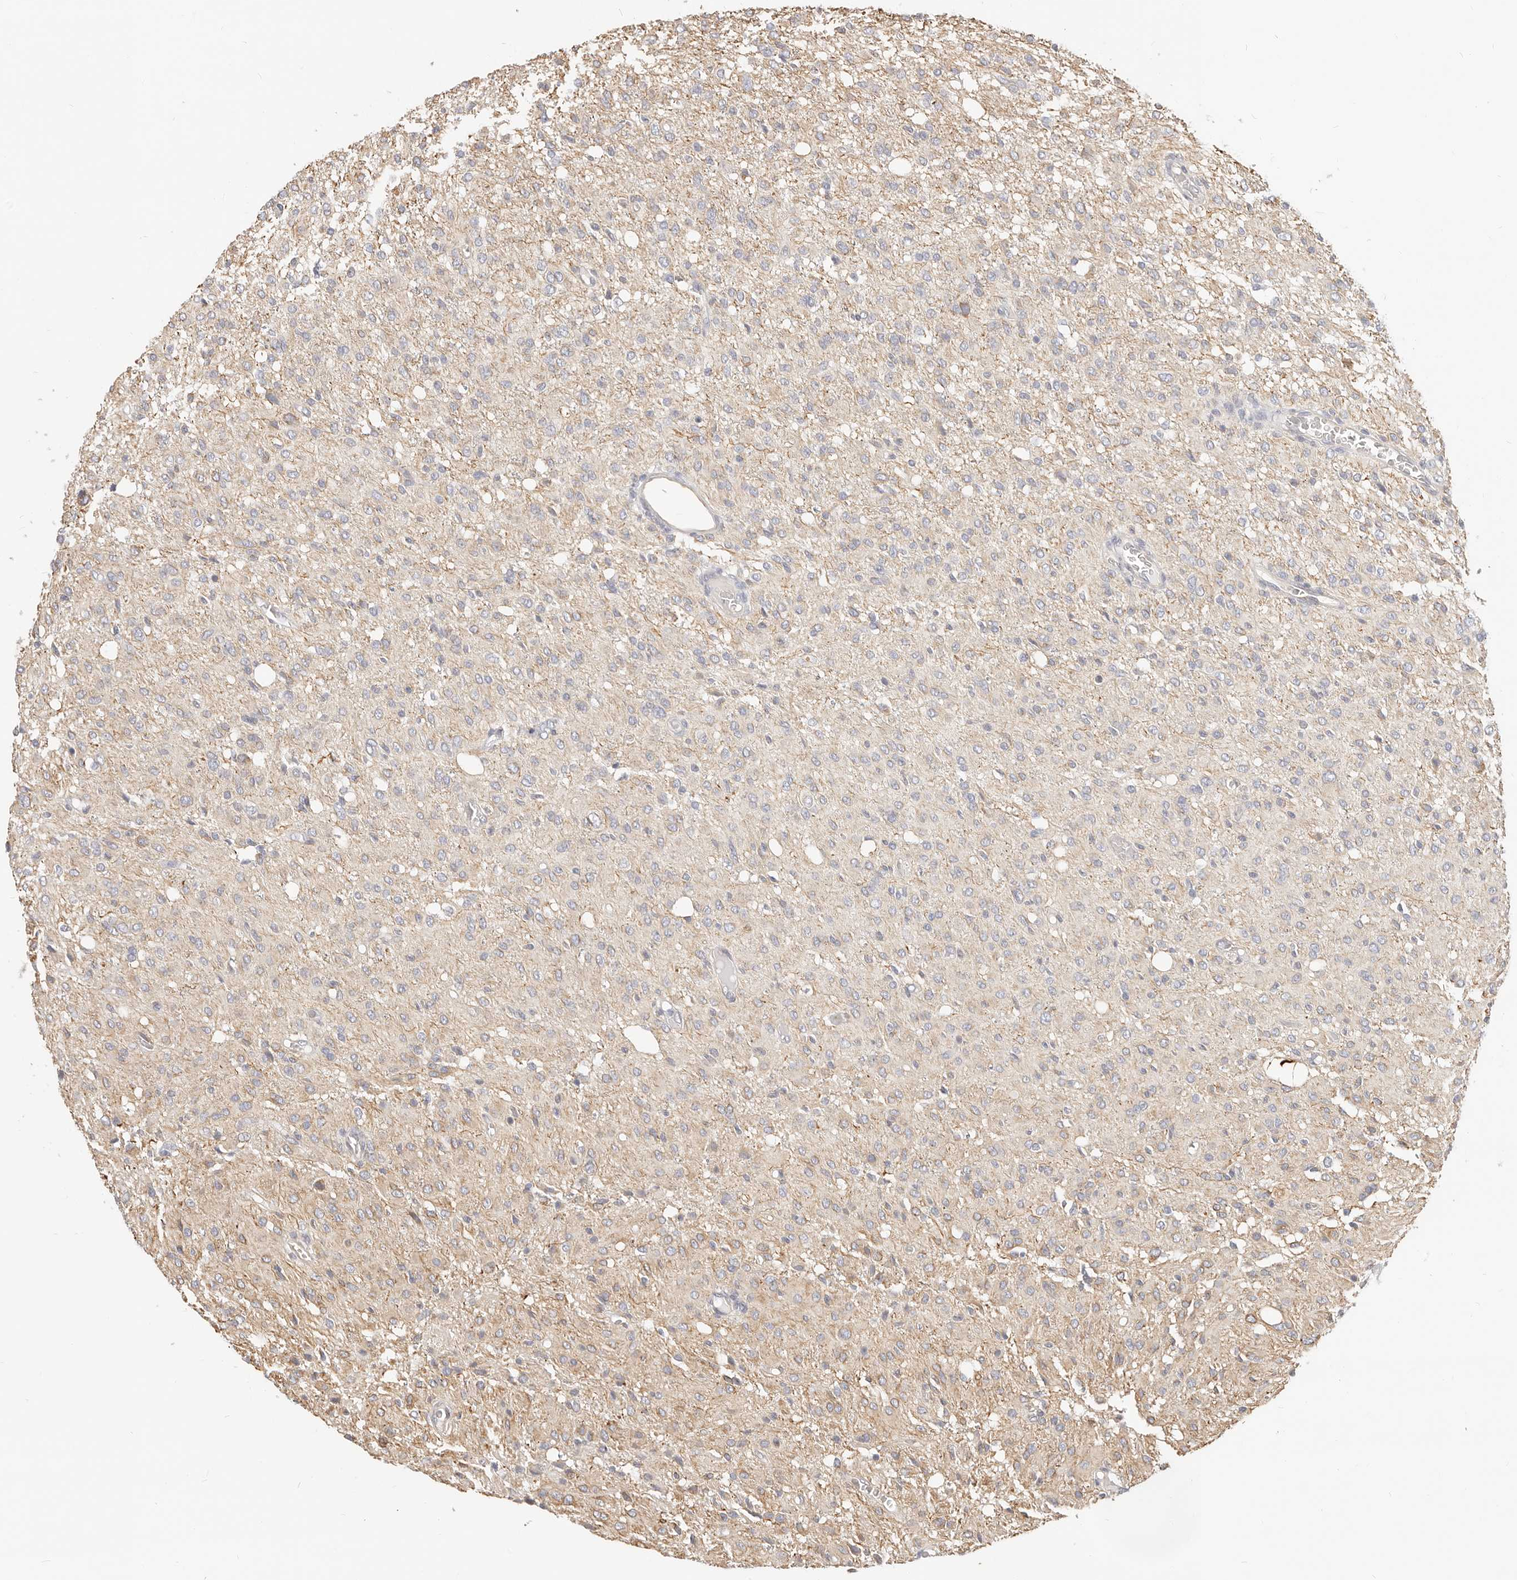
{"staining": {"intensity": "weak", "quantity": "<25%", "location": "cytoplasmic/membranous"}, "tissue": "glioma", "cell_type": "Tumor cells", "image_type": "cancer", "snomed": [{"axis": "morphology", "description": "Glioma, malignant, High grade"}, {"axis": "topography", "description": "Brain"}], "caption": "Tumor cells show no significant positivity in glioma.", "gene": "DTNBP1", "patient": {"sex": "female", "age": 59}}